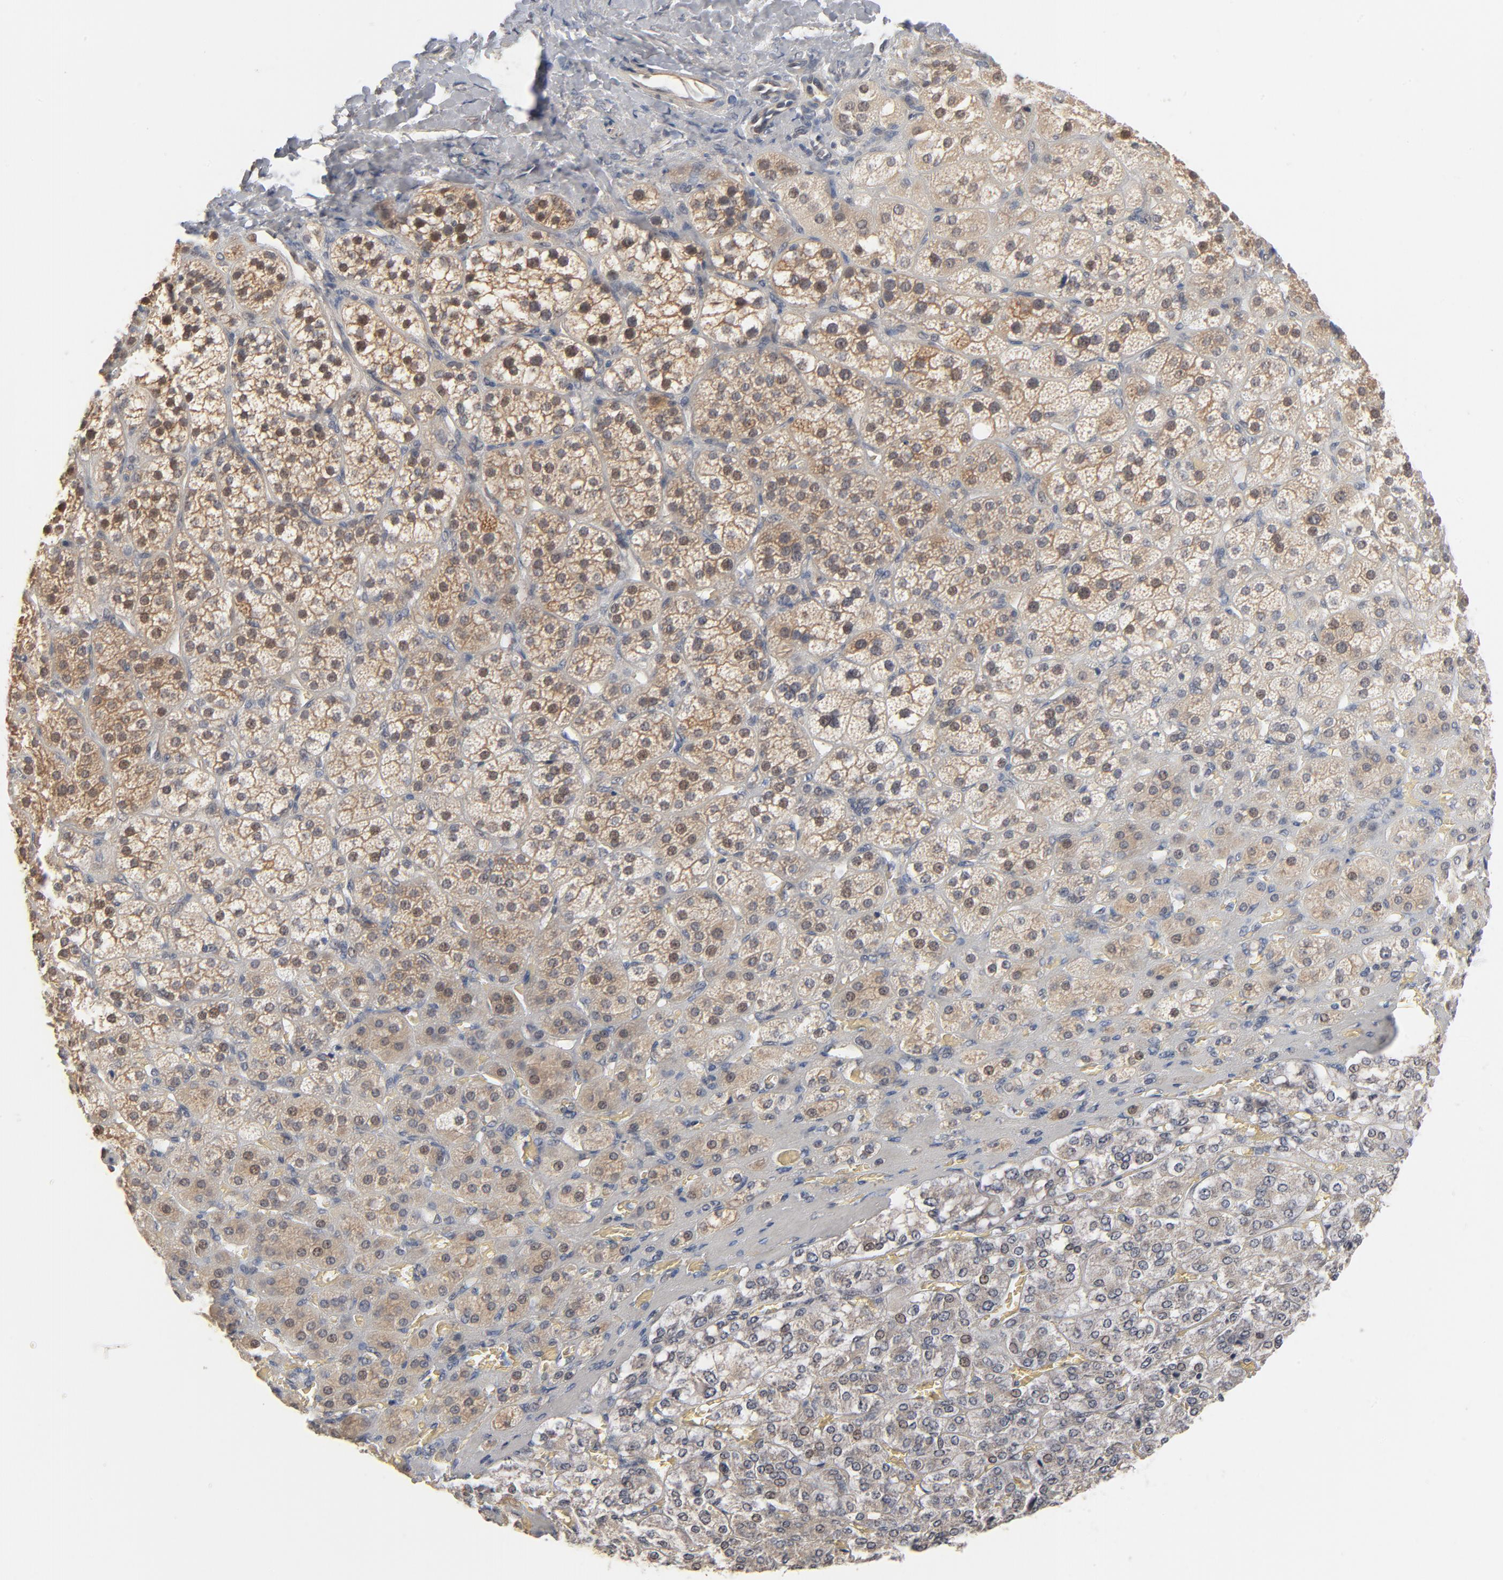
{"staining": {"intensity": "weak", "quantity": ">75%", "location": "cytoplasmic/membranous,nuclear"}, "tissue": "adrenal gland", "cell_type": "Glandular cells", "image_type": "normal", "snomed": [{"axis": "morphology", "description": "Normal tissue, NOS"}, {"axis": "topography", "description": "Adrenal gland"}], "caption": "Adrenal gland stained for a protein reveals weak cytoplasmic/membranous,nuclear positivity in glandular cells. (DAB (3,3'-diaminobenzidine) IHC, brown staining for protein, blue staining for nuclei).", "gene": "EPCAM", "patient": {"sex": "female", "age": 71}}